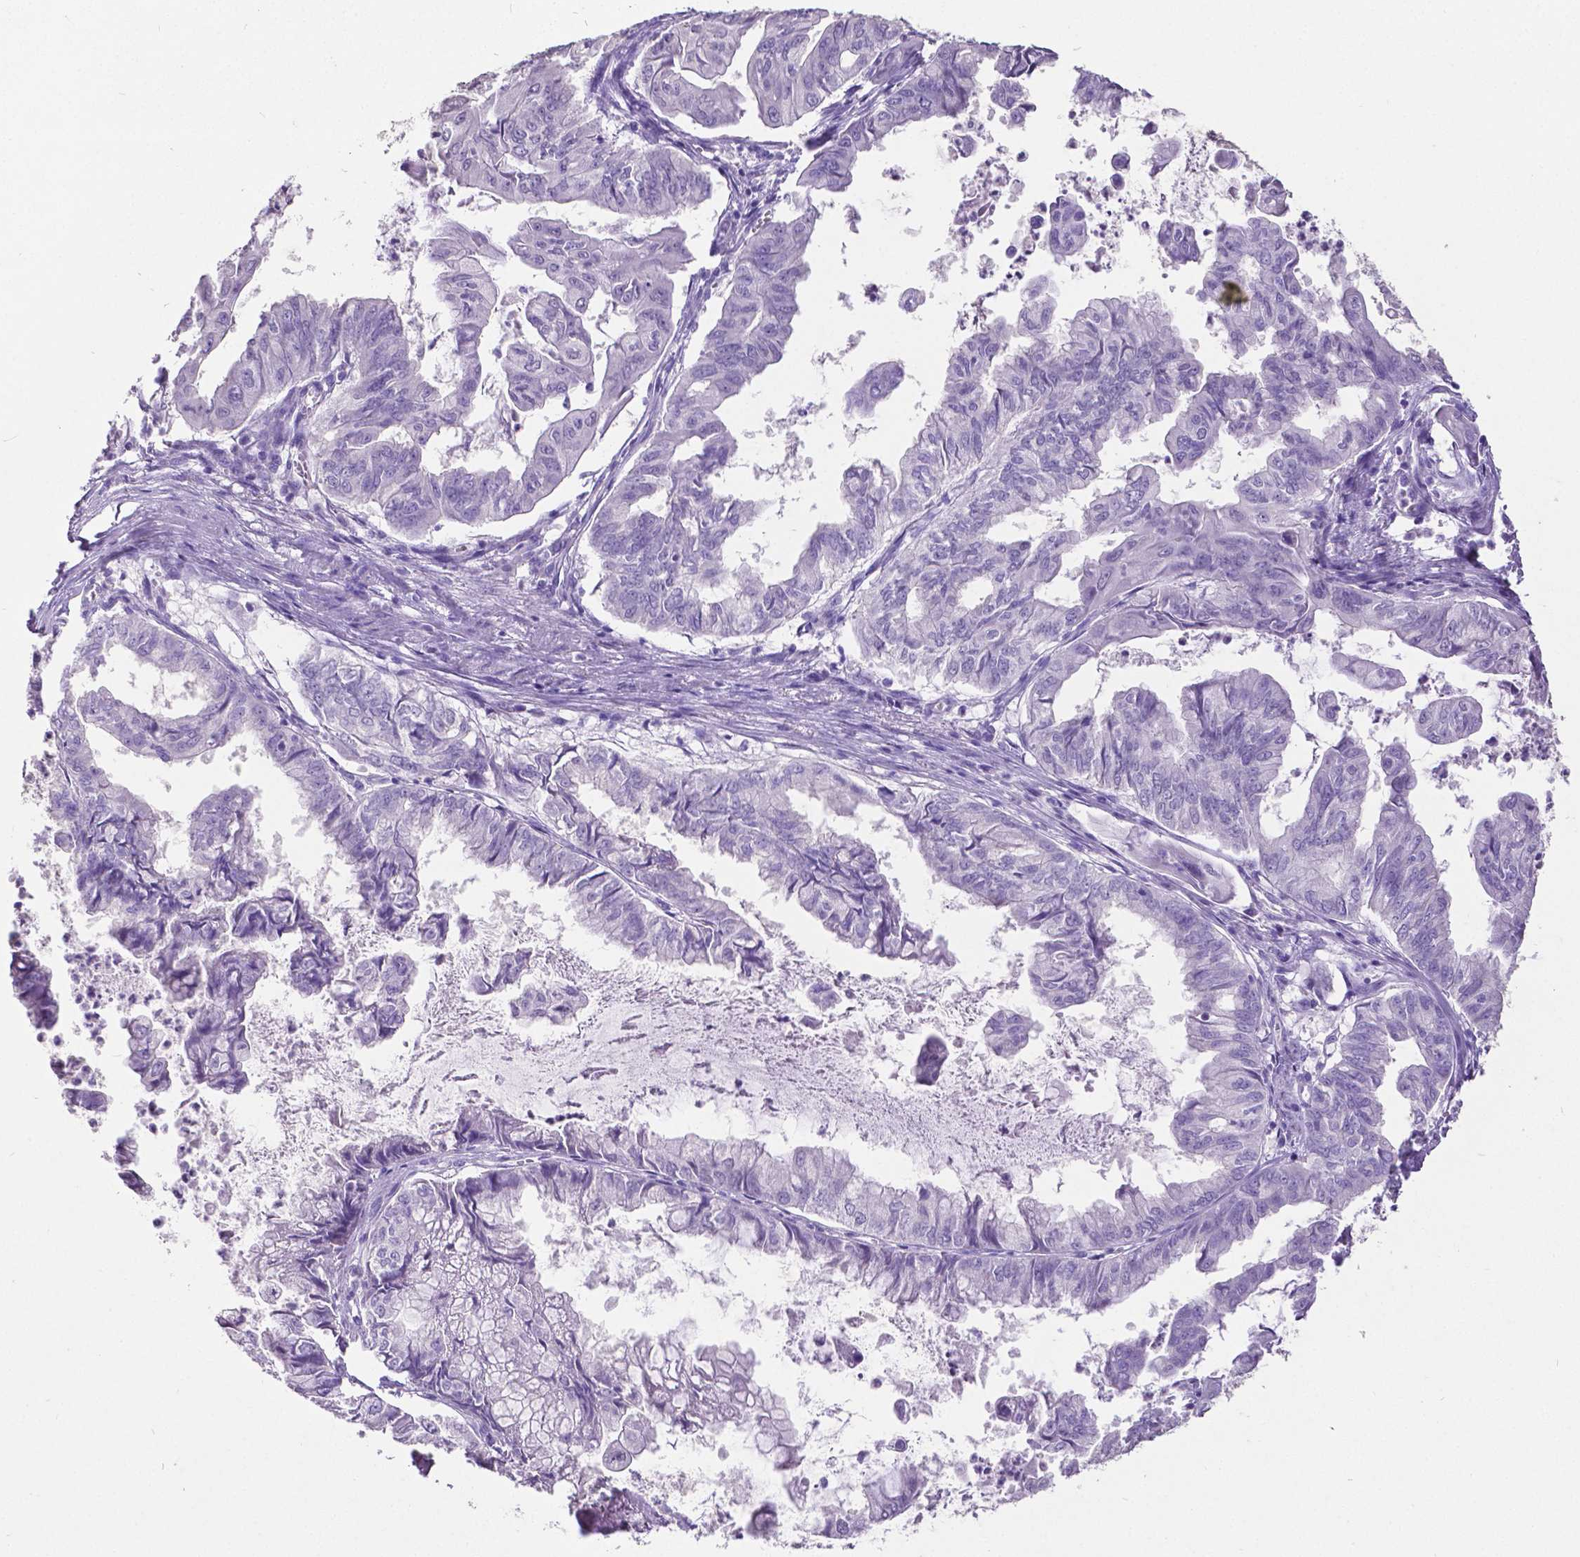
{"staining": {"intensity": "negative", "quantity": "none", "location": "none"}, "tissue": "stomach cancer", "cell_type": "Tumor cells", "image_type": "cancer", "snomed": [{"axis": "morphology", "description": "Adenocarcinoma, NOS"}, {"axis": "topography", "description": "Stomach, upper"}], "caption": "The histopathology image shows no significant staining in tumor cells of stomach adenocarcinoma.", "gene": "SATB2", "patient": {"sex": "male", "age": 80}}